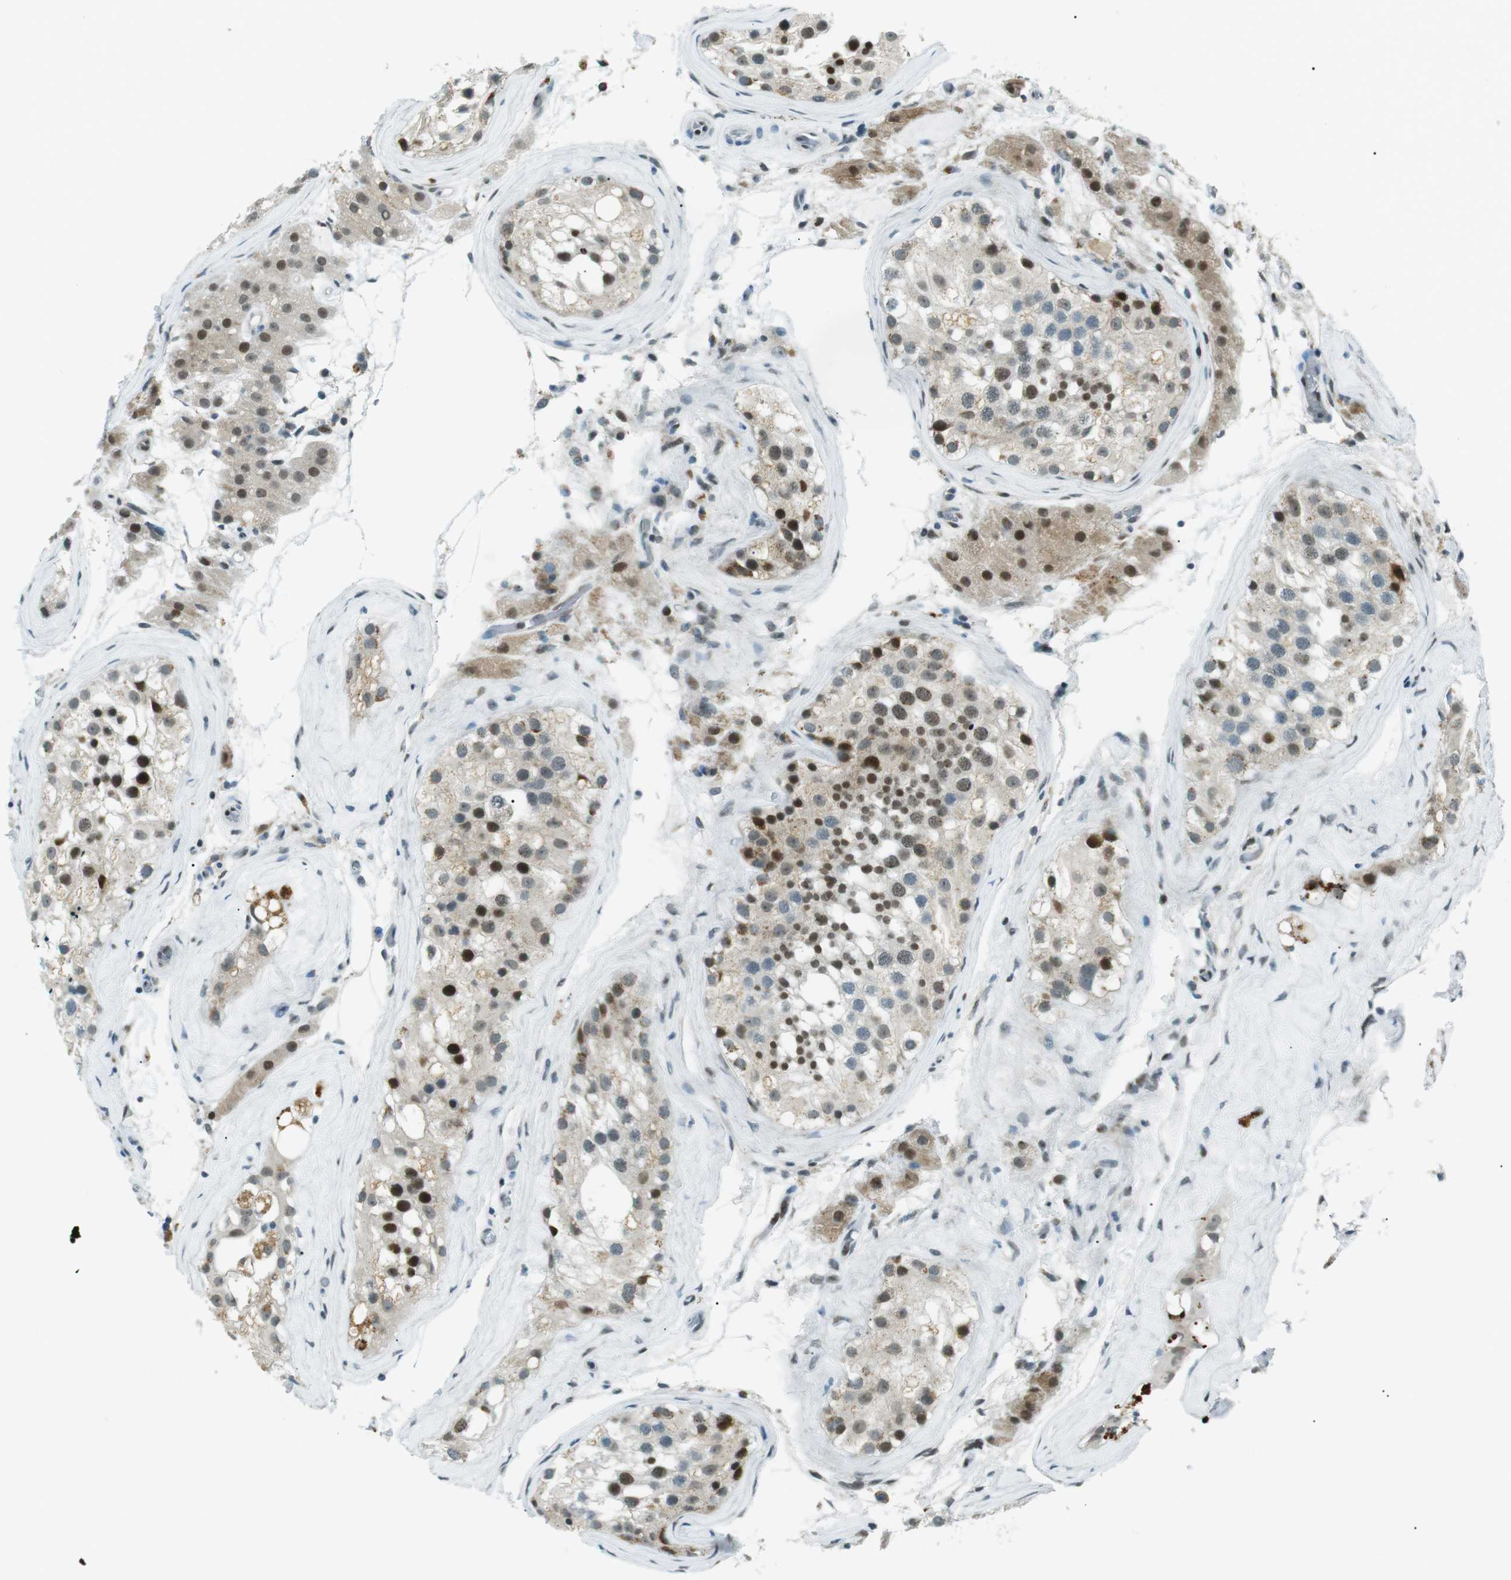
{"staining": {"intensity": "strong", "quantity": "25%-75%", "location": "nuclear"}, "tissue": "testis", "cell_type": "Cells in seminiferous ducts", "image_type": "normal", "snomed": [{"axis": "morphology", "description": "Normal tissue, NOS"}, {"axis": "morphology", "description": "Seminoma, NOS"}, {"axis": "topography", "description": "Testis"}], "caption": "Immunohistochemistry image of benign human testis stained for a protein (brown), which demonstrates high levels of strong nuclear expression in about 25%-75% of cells in seminiferous ducts.", "gene": "PJA1", "patient": {"sex": "male", "age": 71}}